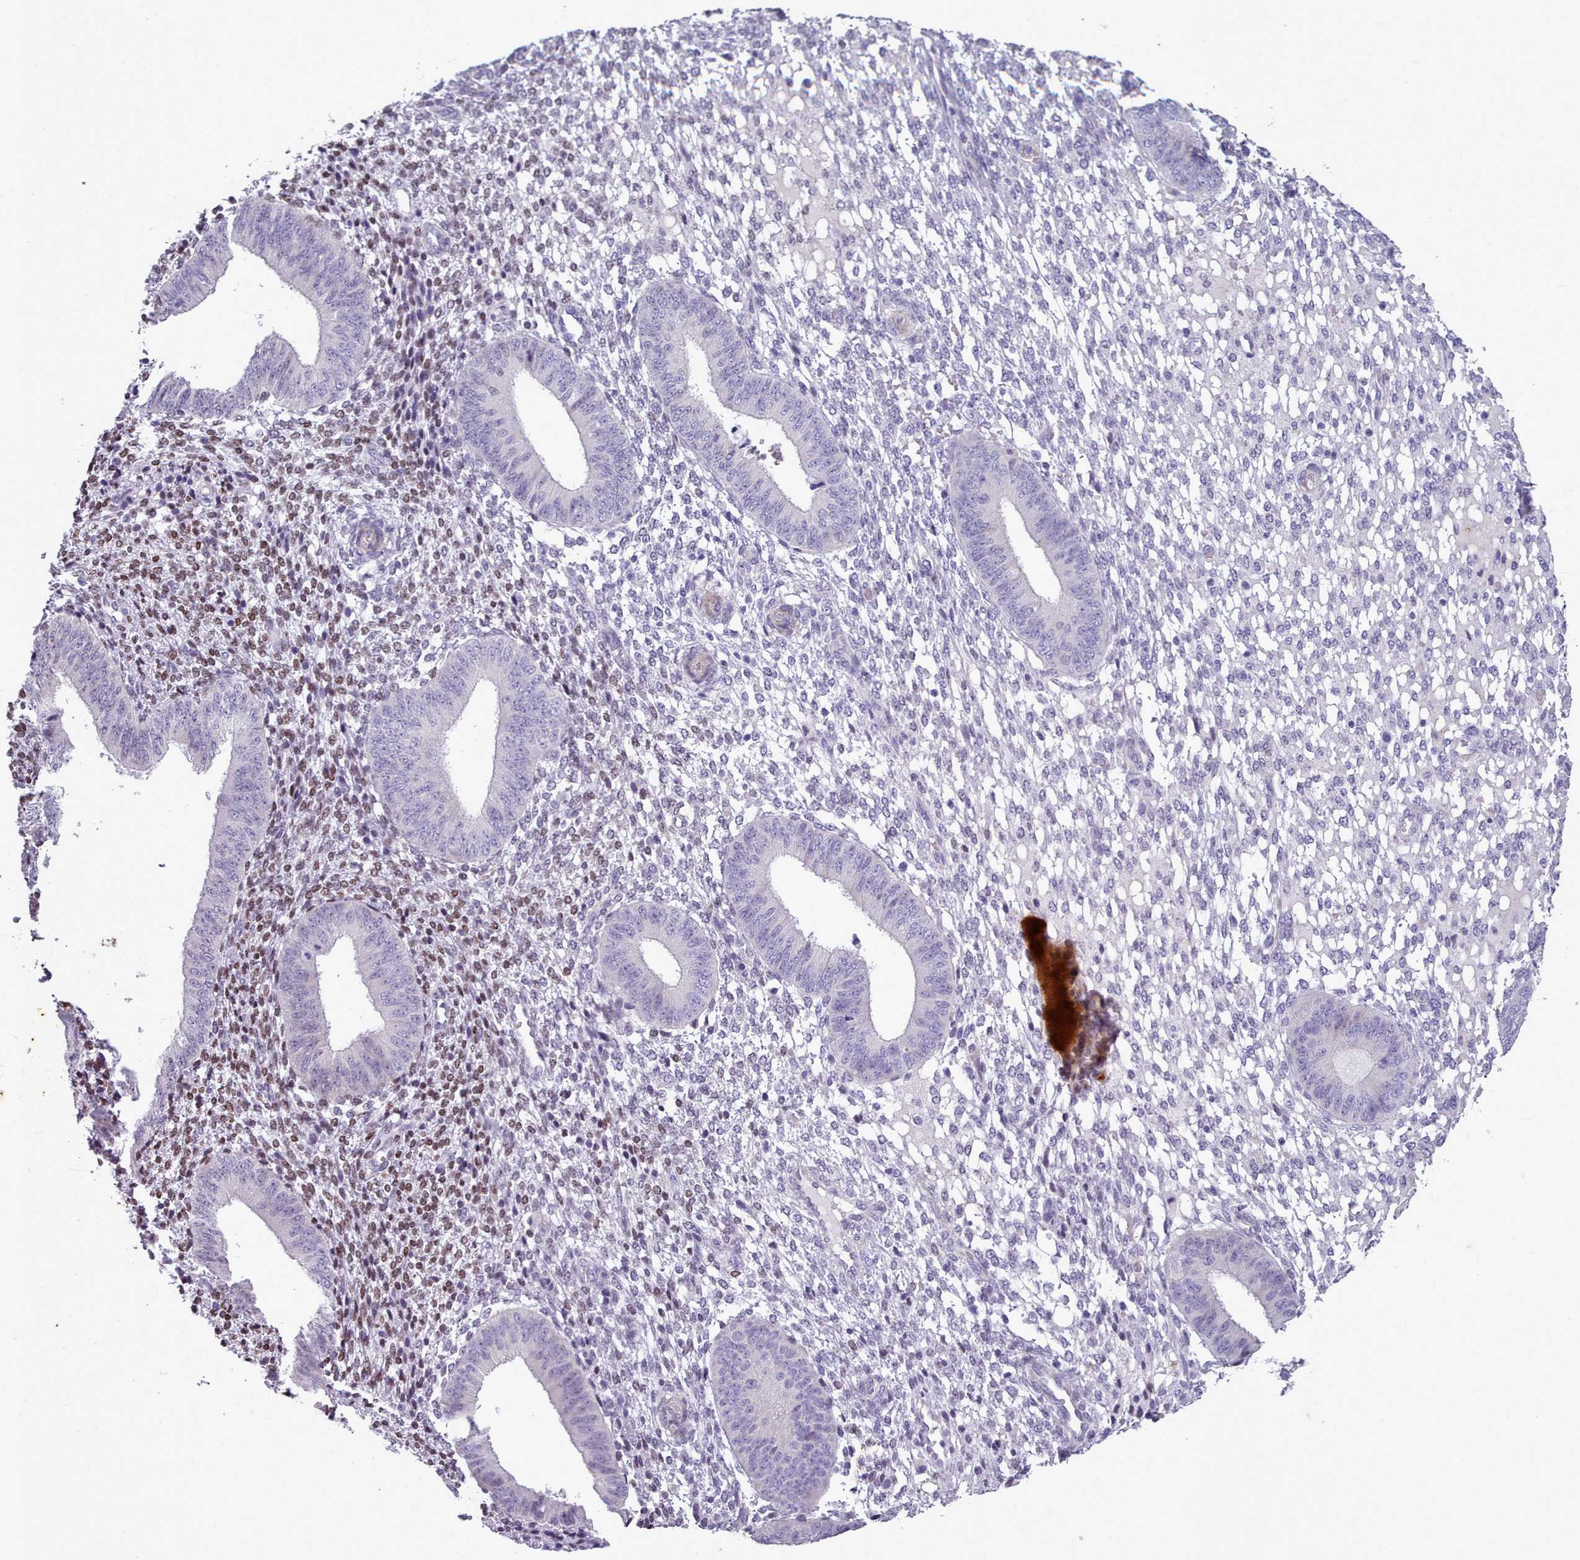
{"staining": {"intensity": "moderate", "quantity": "25%-75%", "location": "nuclear"}, "tissue": "endometrium", "cell_type": "Cells in endometrial stroma", "image_type": "normal", "snomed": [{"axis": "morphology", "description": "Normal tissue, NOS"}, {"axis": "topography", "description": "Endometrium"}], "caption": "Immunohistochemical staining of unremarkable endometrium reveals moderate nuclear protein staining in approximately 25%-75% of cells in endometrial stroma.", "gene": "KCNT2", "patient": {"sex": "female", "age": 49}}